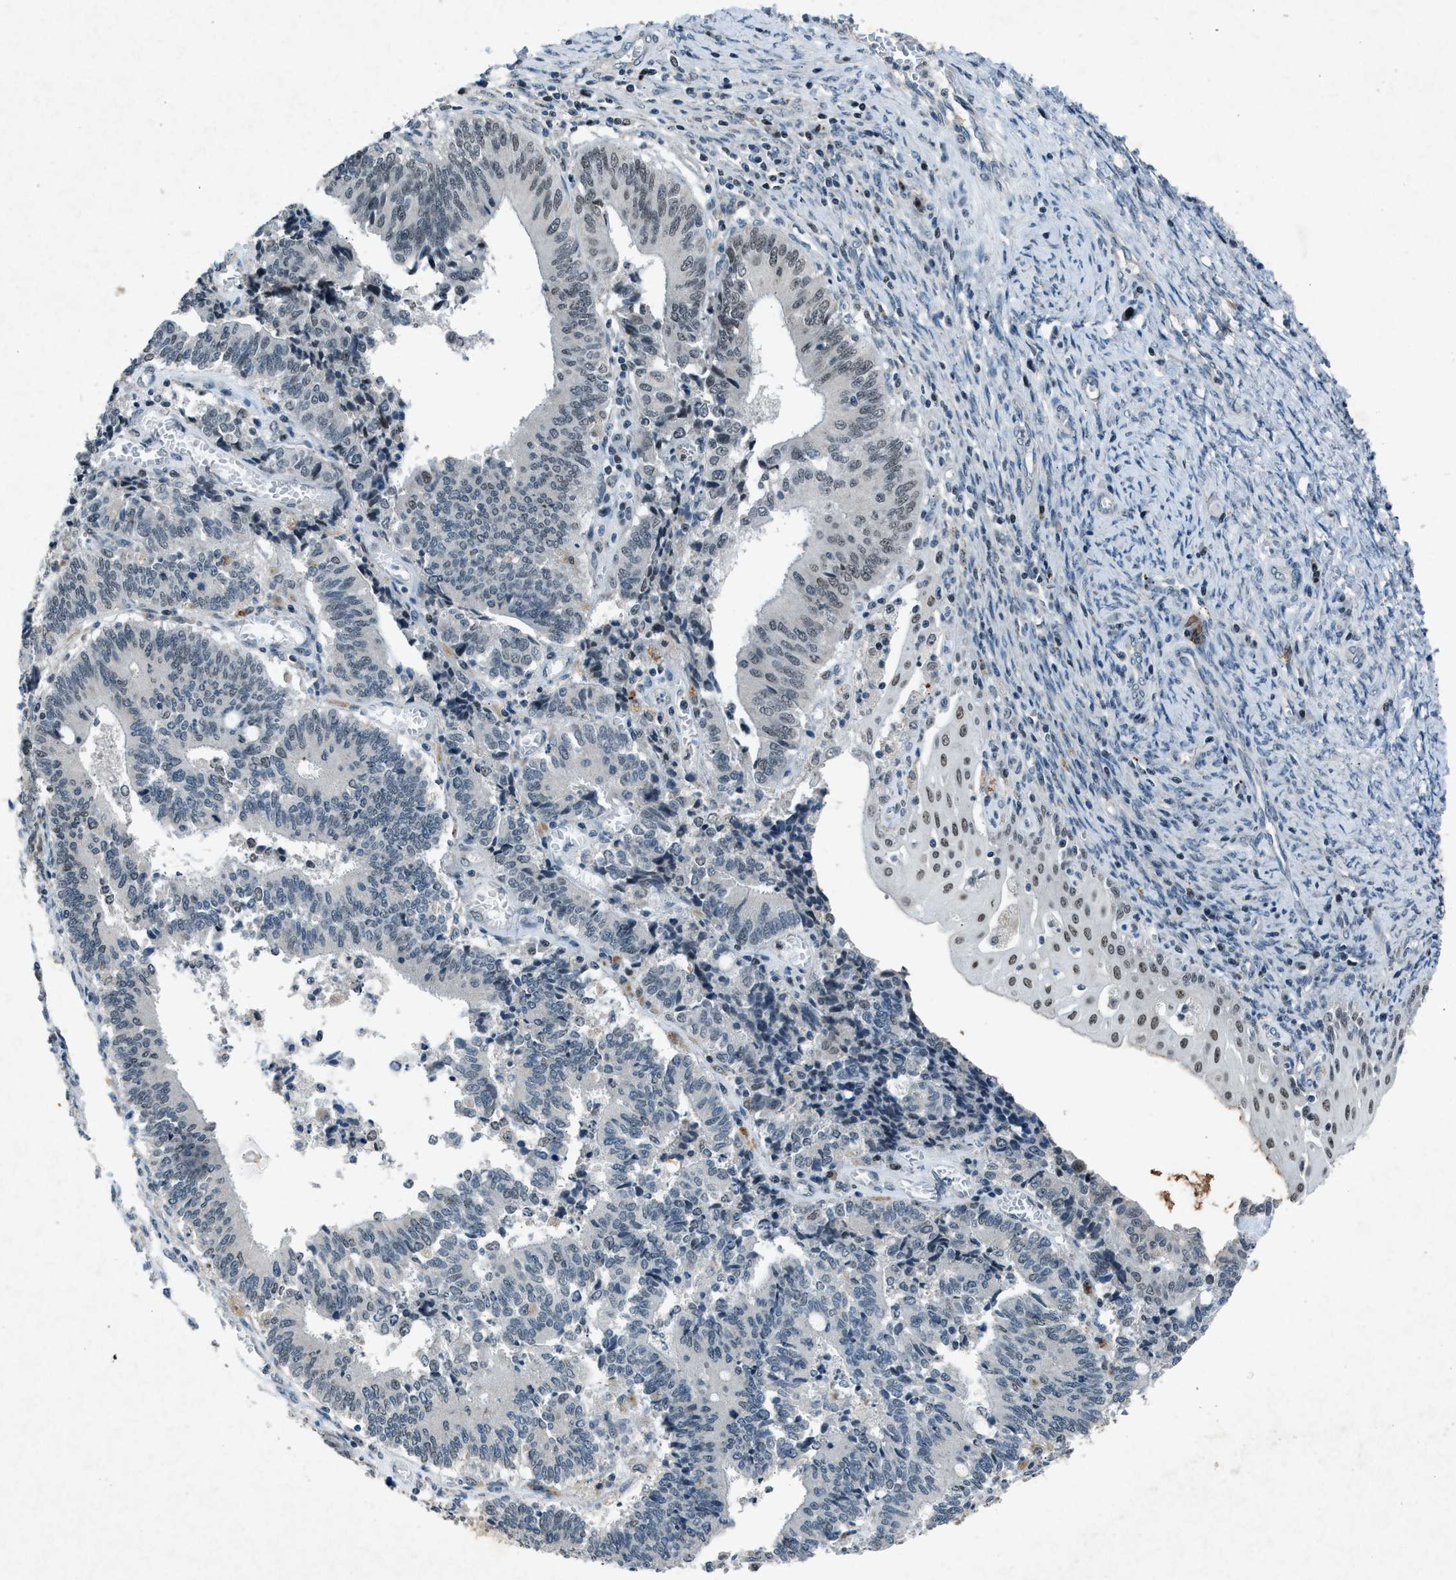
{"staining": {"intensity": "moderate", "quantity": "<25%", "location": "nuclear"}, "tissue": "cervical cancer", "cell_type": "Tumor cells", "image_type": "cancer", "snomed": [{"axis": "morphology", "description": "Adenocarcinoma, NOS"}, {"axis": "topography", "description": "Cervix"}], "caption": "Immunohistochemical staining of human adenocarcinoma (cervical) shows low levels of moderate nuclear staining in about <25% of tumor cells. (IHC, brightfield microscopy, high magnification).", "gene": "ADCY1", "patient": {"sex": "female", "age": 44}}